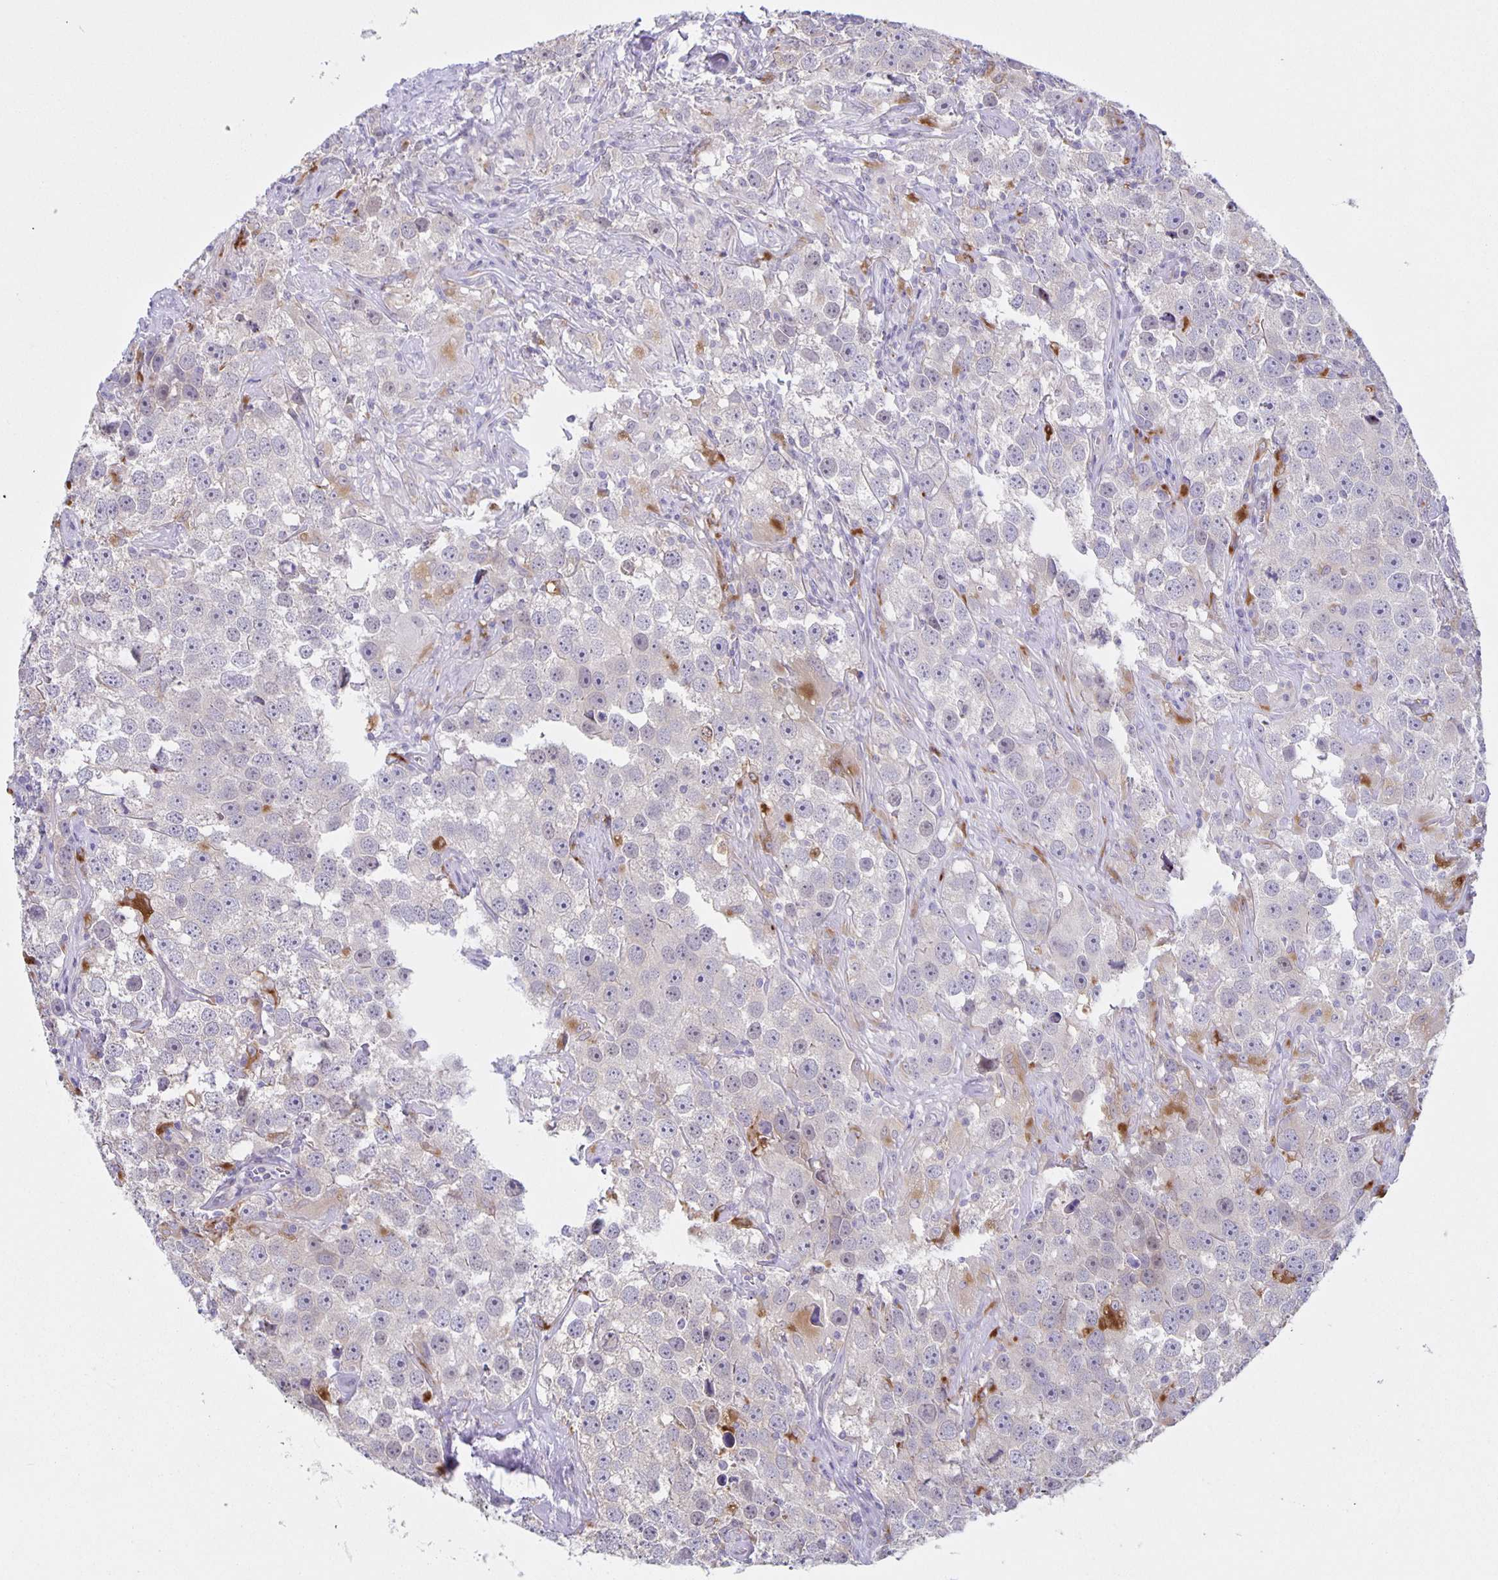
{"staining": {"intensity": "negative", "quantity": "none", "location": "none"}, "tissue": "testis cancer", "cell_type": "Tumor cells", "image_type": "cancer", "snomed": [{"axis": "morphology", "description": "Seminoma, NOS"}, {"axis": "topography", "description": "Testis"}], "caption": "There is no significant positivity in tumor cells of testis cancer.", "gene": "LIPA", "patient": {"sex": "male", "age": 49}}